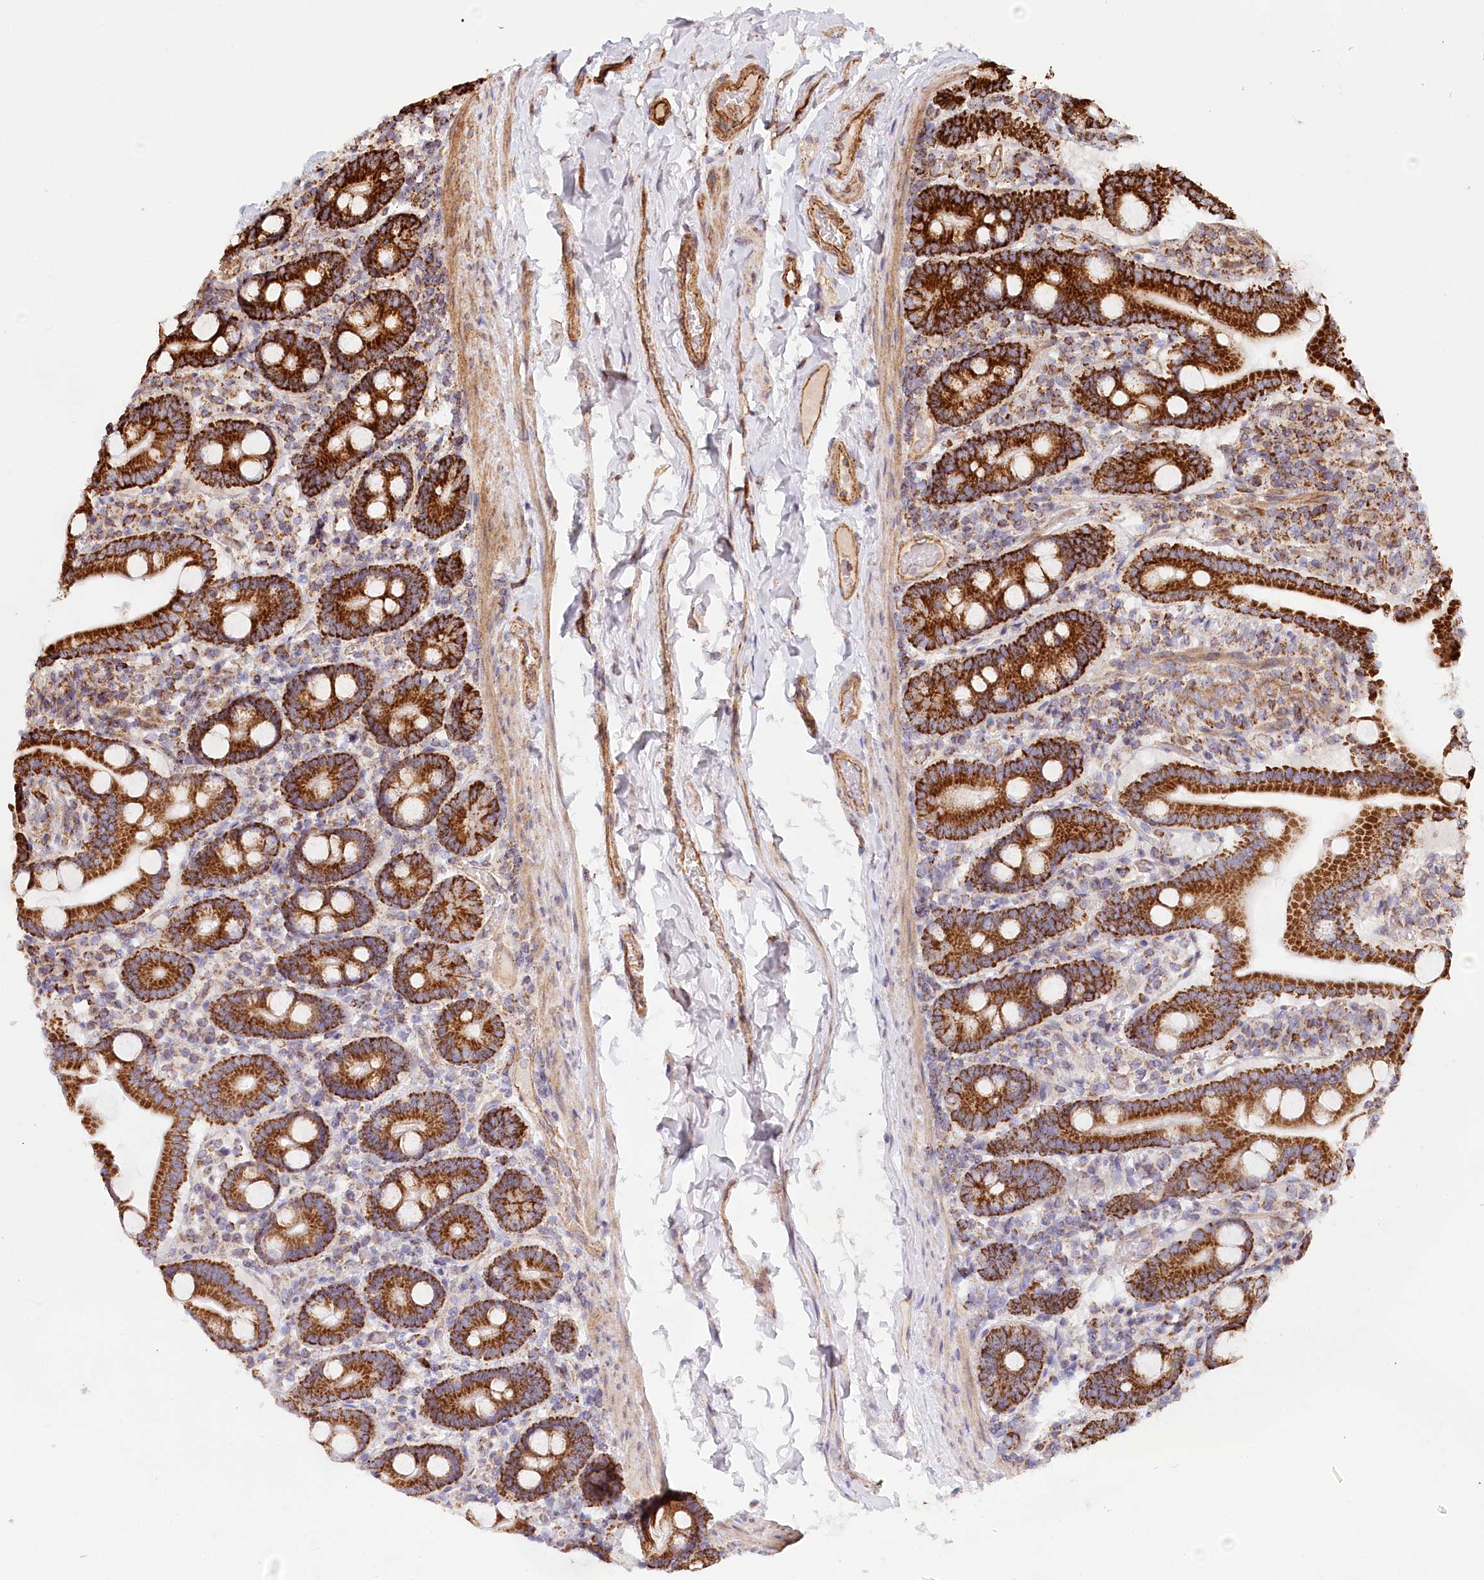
{"staining": {"intensity": "strong", "quantity": ">75%", "location": "cytoplasmic/membranous"}, "tissue": "duodenum", "cell_type": "Glandular cells", "image_type": "normal", "snomed": [{"axis": "morphology", "description": "Normal tissue, NOS"}, {"axis": "topography", "description": "Duodenum"}], "caption": "Human duodenum stained with a brown dye shows strong cytoplasmic/membranous positive expression in about >75% of glandular cells.", "gene": "UMPS", "patient": {"sex": "male", "age": 55}}